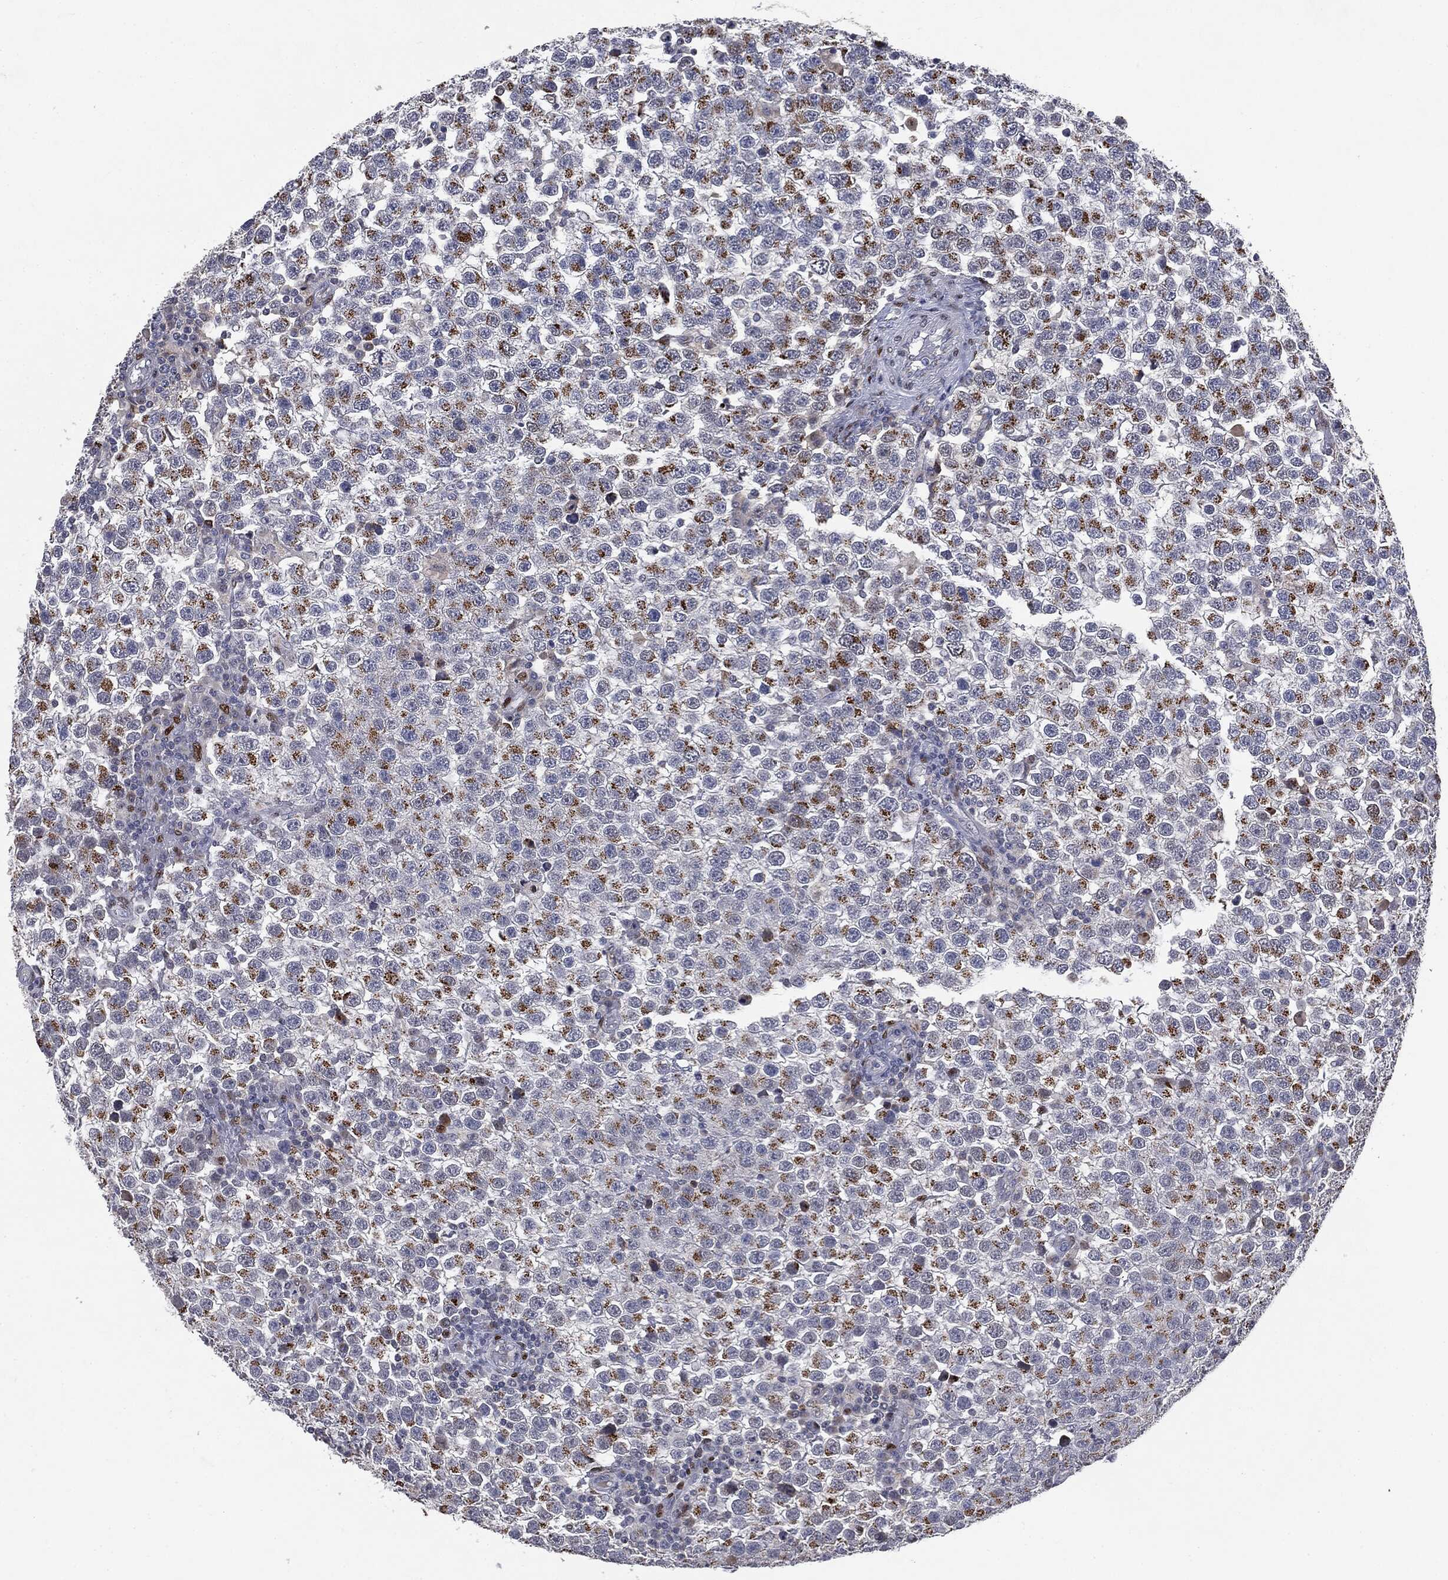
{"staining": {"intensity": "moderate", "quantity": "25%-75%", "location": "cytoplasmic/membranous"}, "tissue": "testis cancer", "cell_type": "Tumor cells", "image_type": "cancer", "snomed": [{"axis": "morphology", "description": "Seminoma, NOS"}, {"axis": "topography", "description": "Testis"}], "caption": "Immunohistochemistry (IHC) staining of testis cancer, which displays medium levels of moderate cytoplasmic/membranous expression in about 25%-75% of tumor cells indicating moderate cytoplasmic/membranous protein staining. The staining was performed using DAB (3,3'-diaminobenzidine) (brown) for protein detection and nuclei were counterstained in hematoxylin (blue).", "gene": "CASD1", "patient": {"sex": "male", "age": 34}}